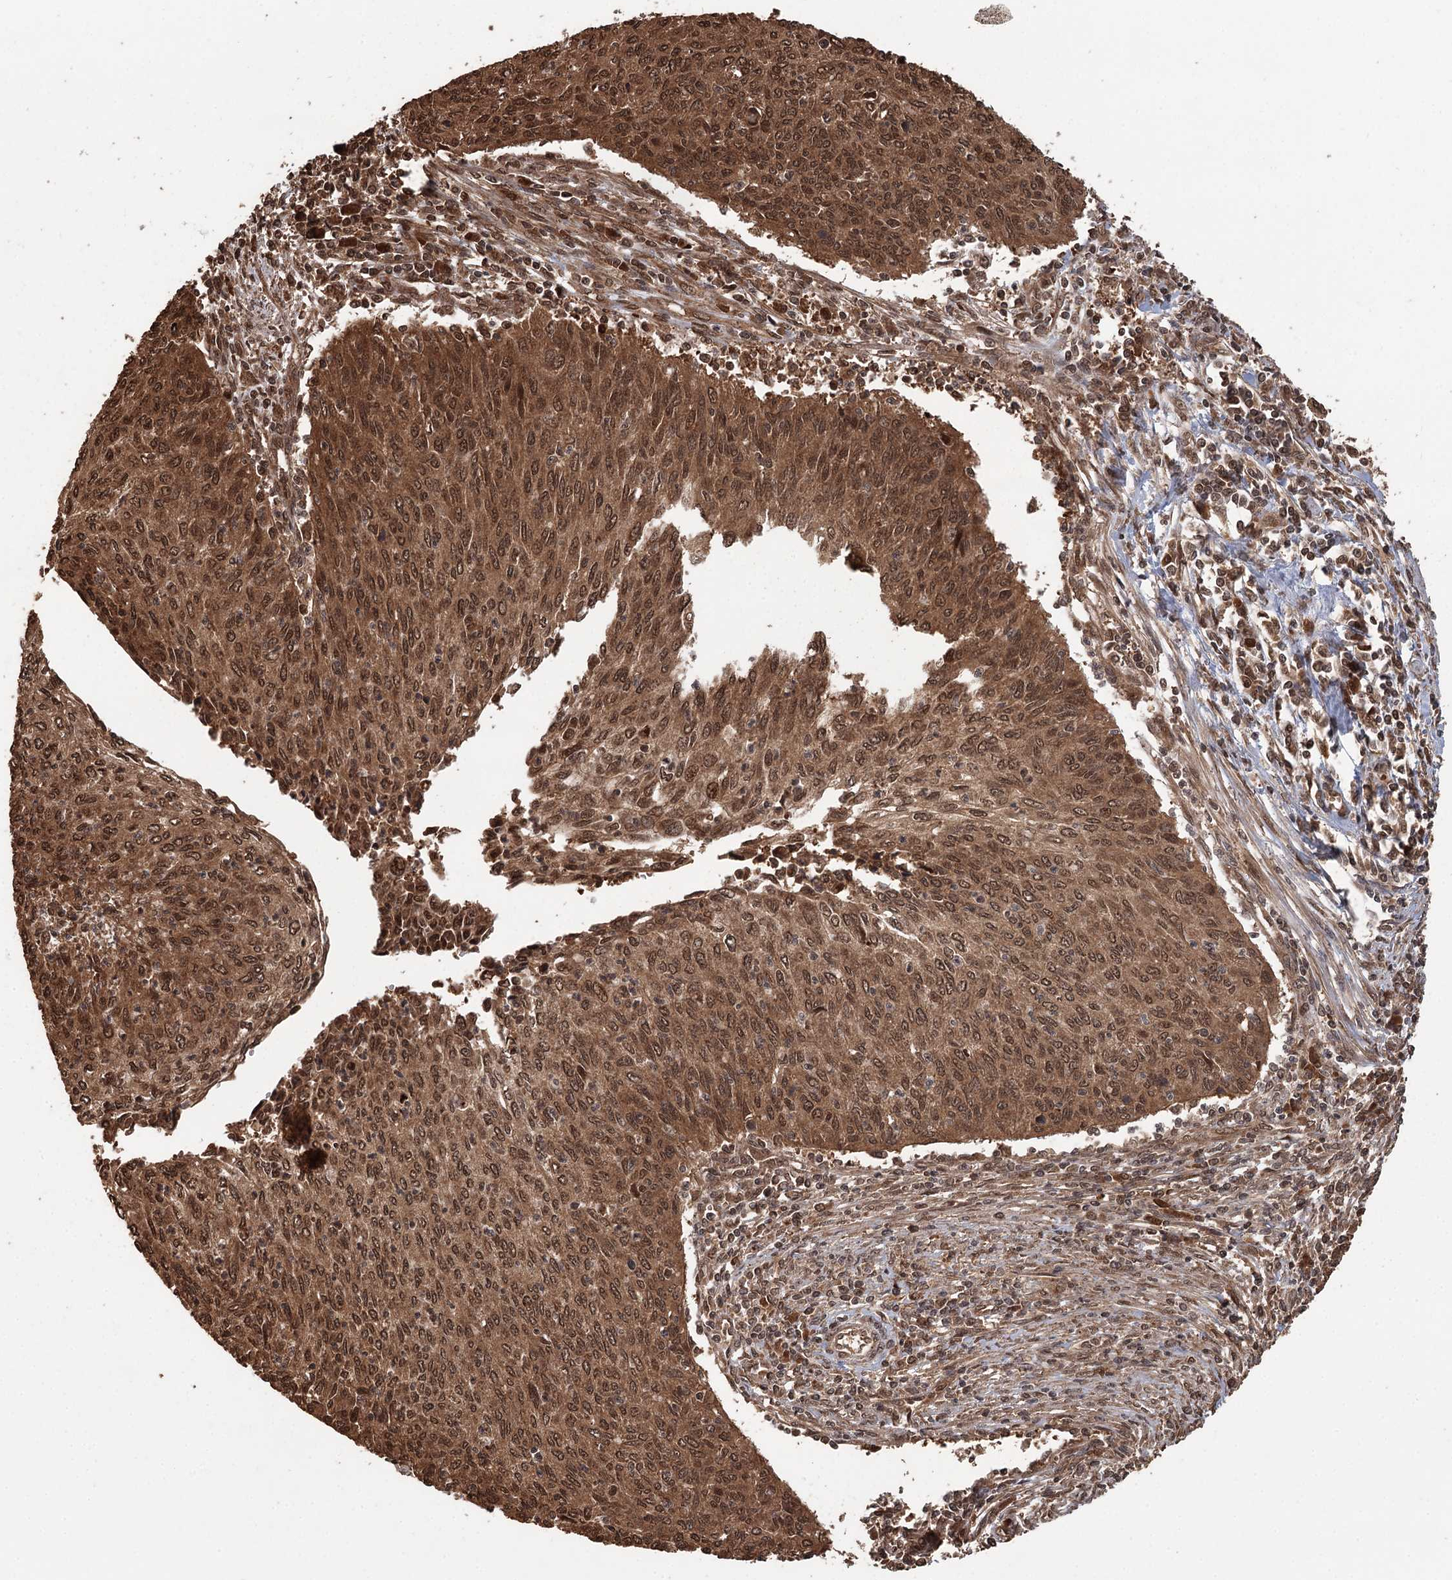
{"staining": {"intensity": "moderate", "quantity": ">75%", "location": "cytoplasmic/membranous,nuclear"}, "tissue": "cervical cancer", "cell_type": "Tumor cells", "image_type": "cancer", "snomed": [{"axis": "morphology", "description": "Squamous cell carcinoma, NOS"}, {"axis": "topography", "description": "Cervix"}], "caption": "Brown immunohistochemical staining in cervical cancer exhibits moderate cytoplasmic/membranous and nuclear staining in approximately >75% of tumor cells.", "gene": "N6AMT1", "patient": {"sex": "female", "age": 38}}